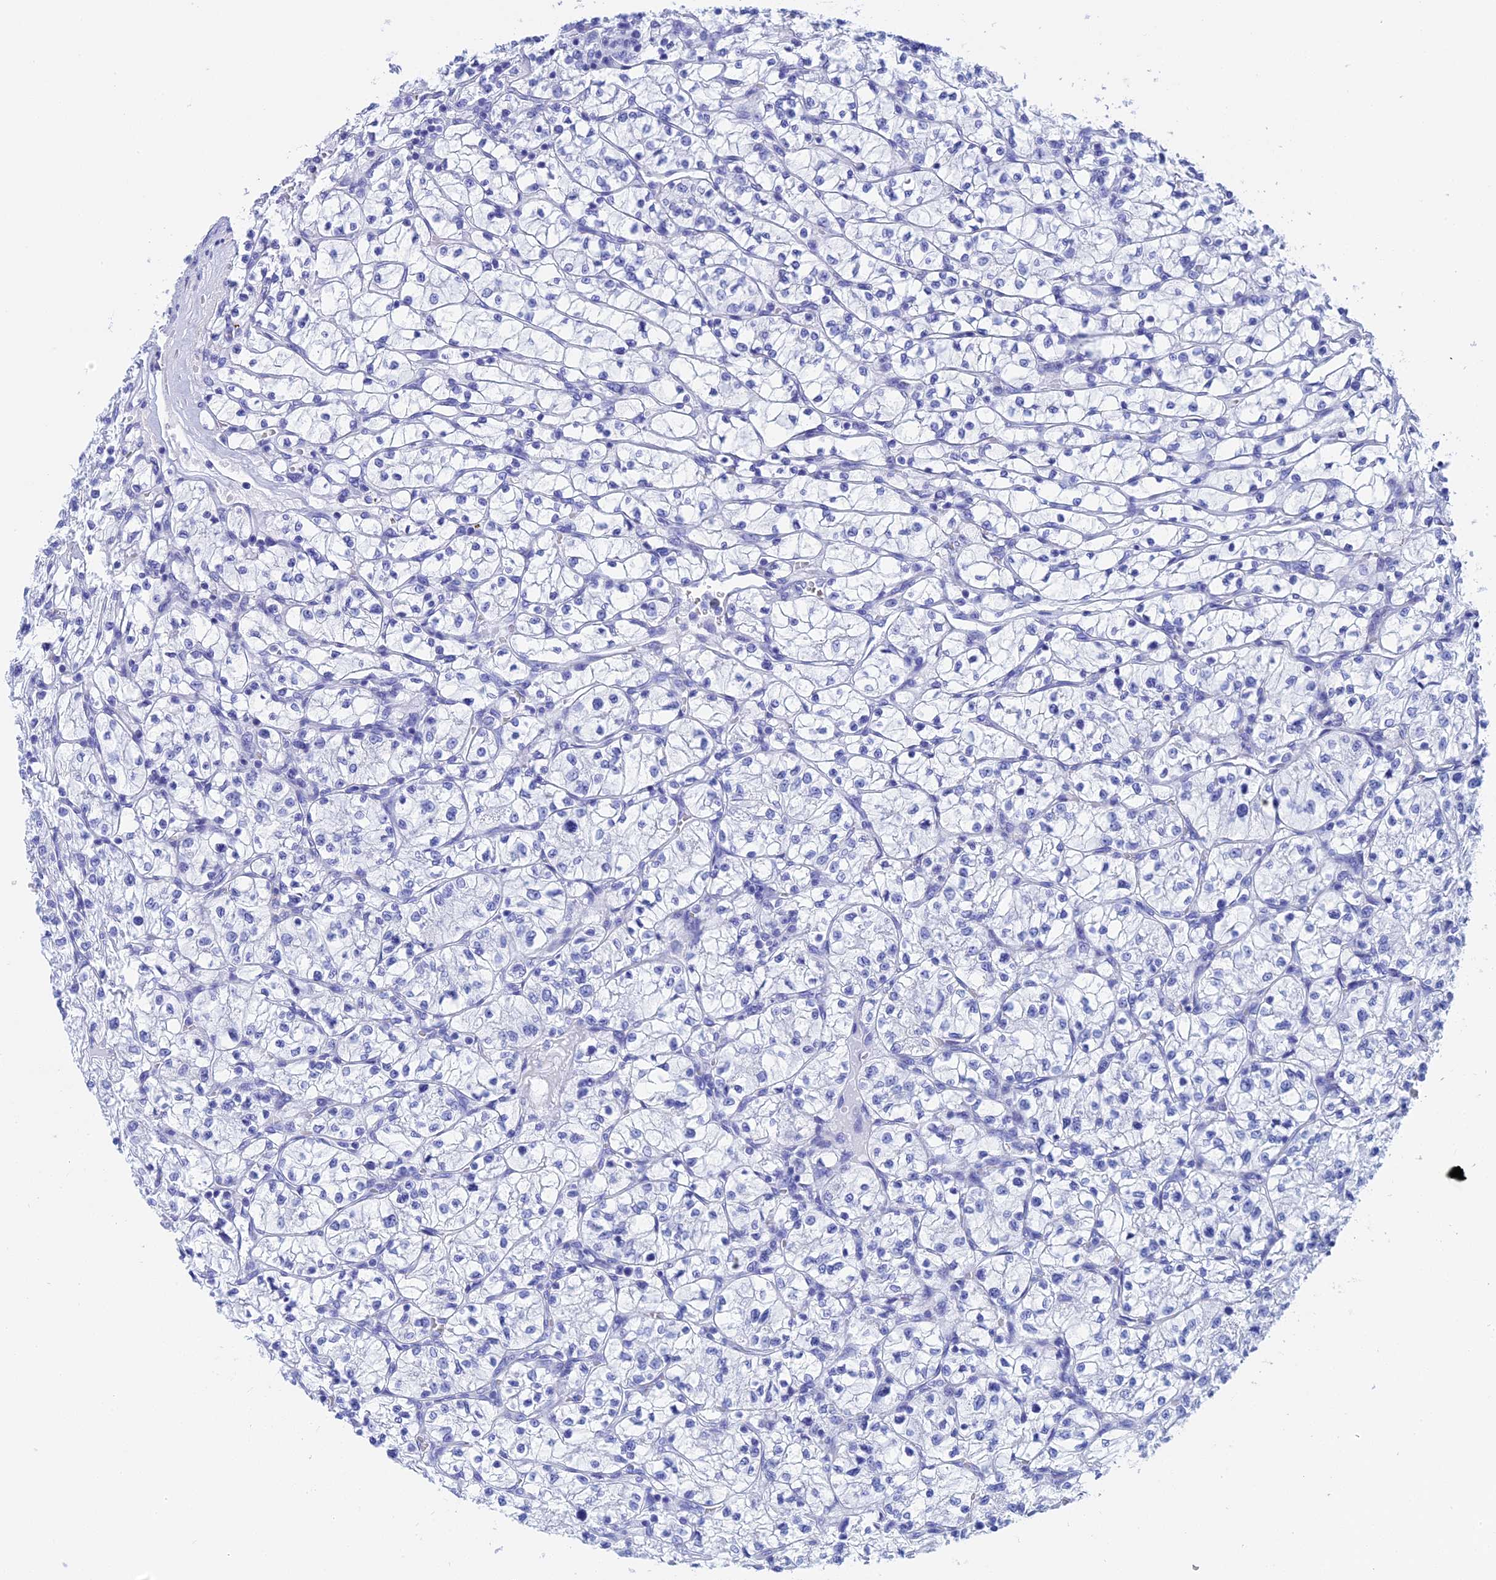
{"staining": {"intensity": "negative", "quantity": "none", "location": "none"}, "tissue": "renal cancer", "cell_type": "Tumor cells", "image_type": "cancer", "snomed": [{"axis": "morphology", "description": "Adenocarcinoma, NOS"}, {"axis": "topography", "description": "Kidney"}], "caption": "The photomicrograph shows no staining of tumor cells in adenocarcinoma (renal).", "gene": "TEX101", "patient": {"sex": "female", "age": 64}}